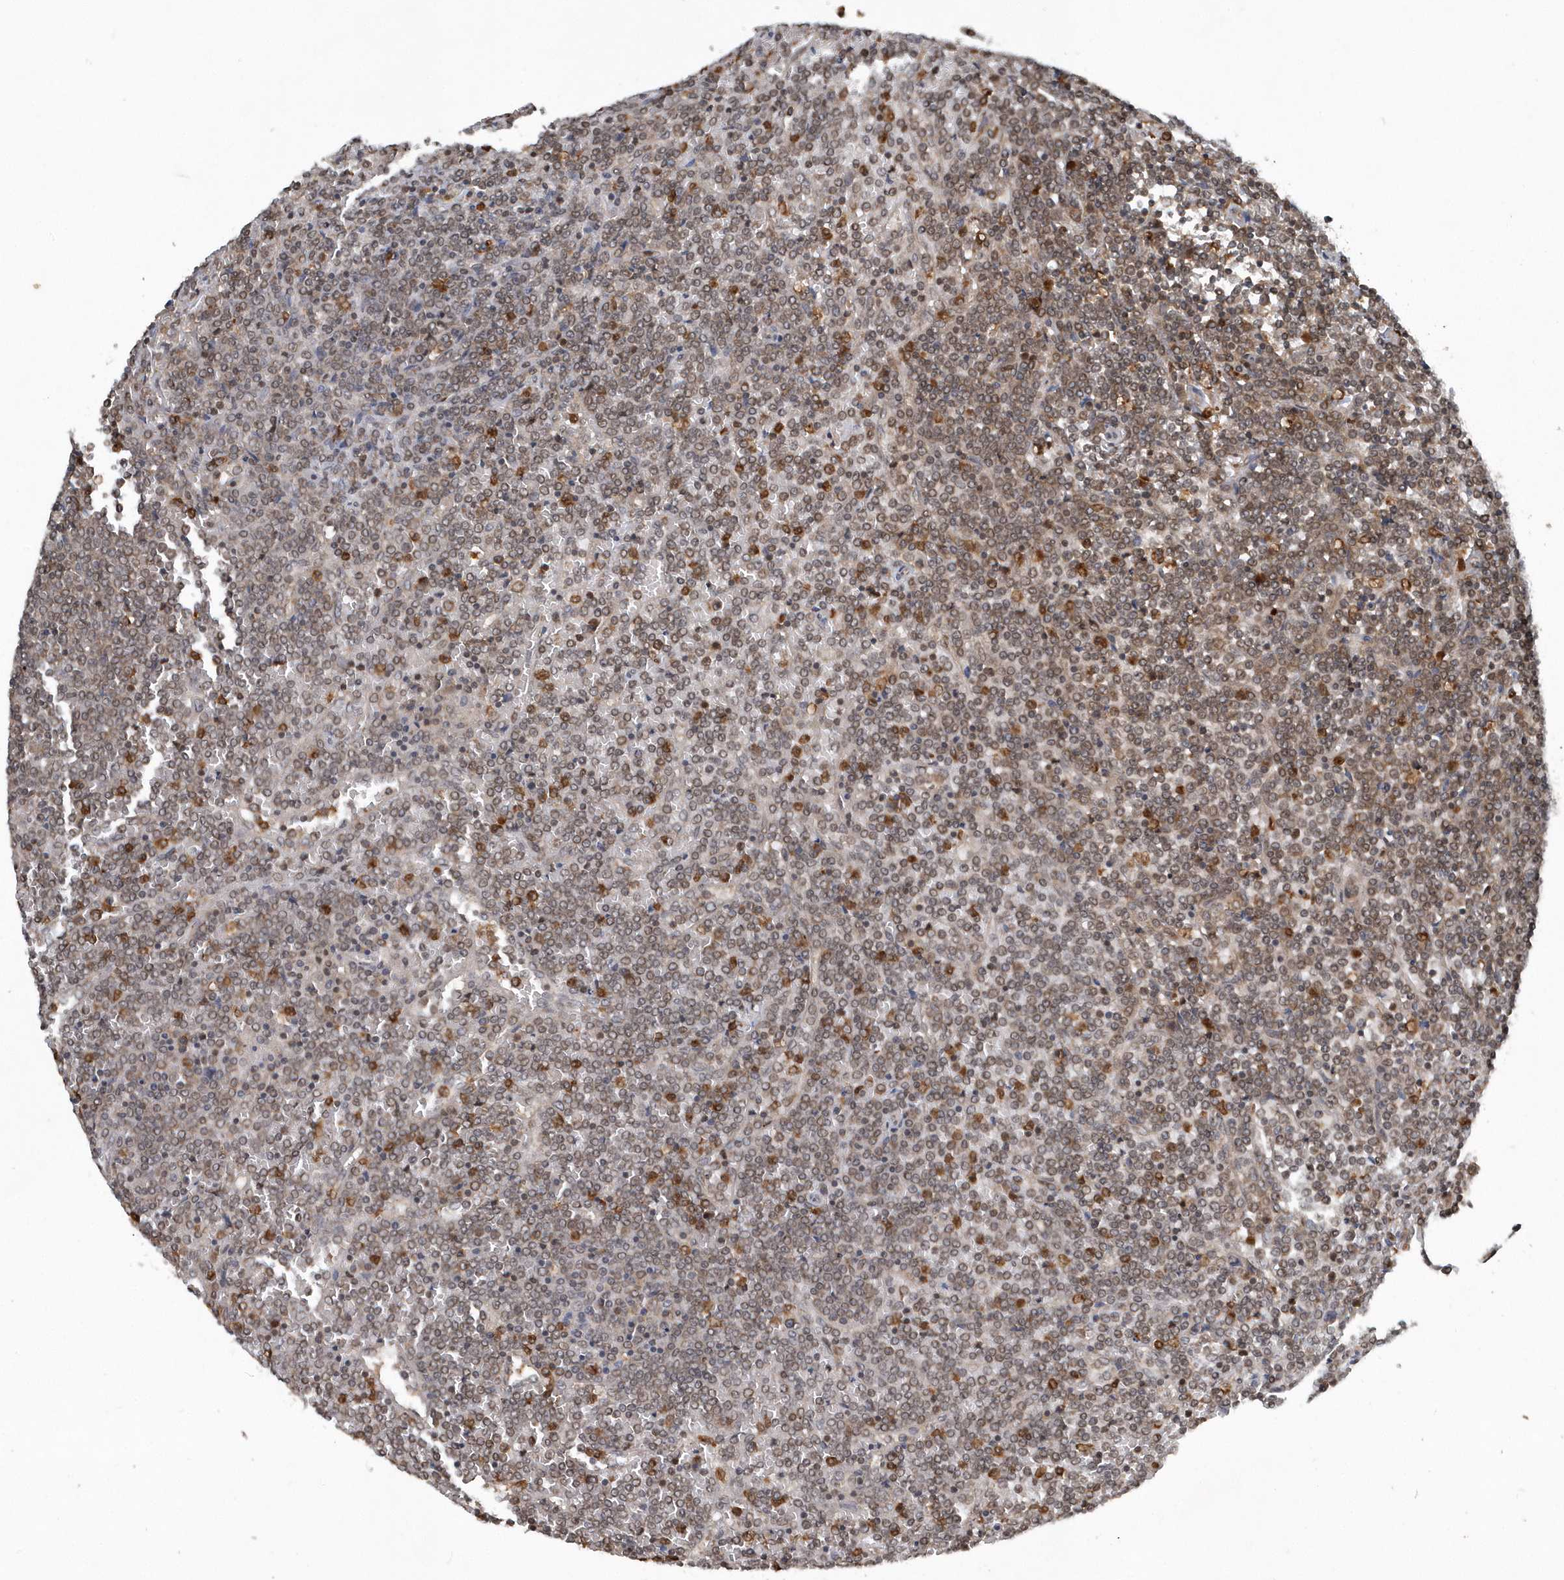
{"staining": {"intensity": "weak", "quantity": "25%-75%", "location": "nuclear"}, "tissue": "lymphoma", "cell_type": "Tumor cells", "image_type": "cancer", "snomed": [{"axis": "morphology", "description": "Malignant lymphoma, non-Hodgkin's type, Low grade"}, {"axis": "topography", "description": "Spleen"}], "caption": "Low-grade malignant lymphoma, non-Hodgkin's type stained with a brown dye reveals weak nuclear positive positivity in approximately 25%-75% of tumor cells.", "gene": "EIF2B1", "patient": {"sex": "female", "age": 19}}